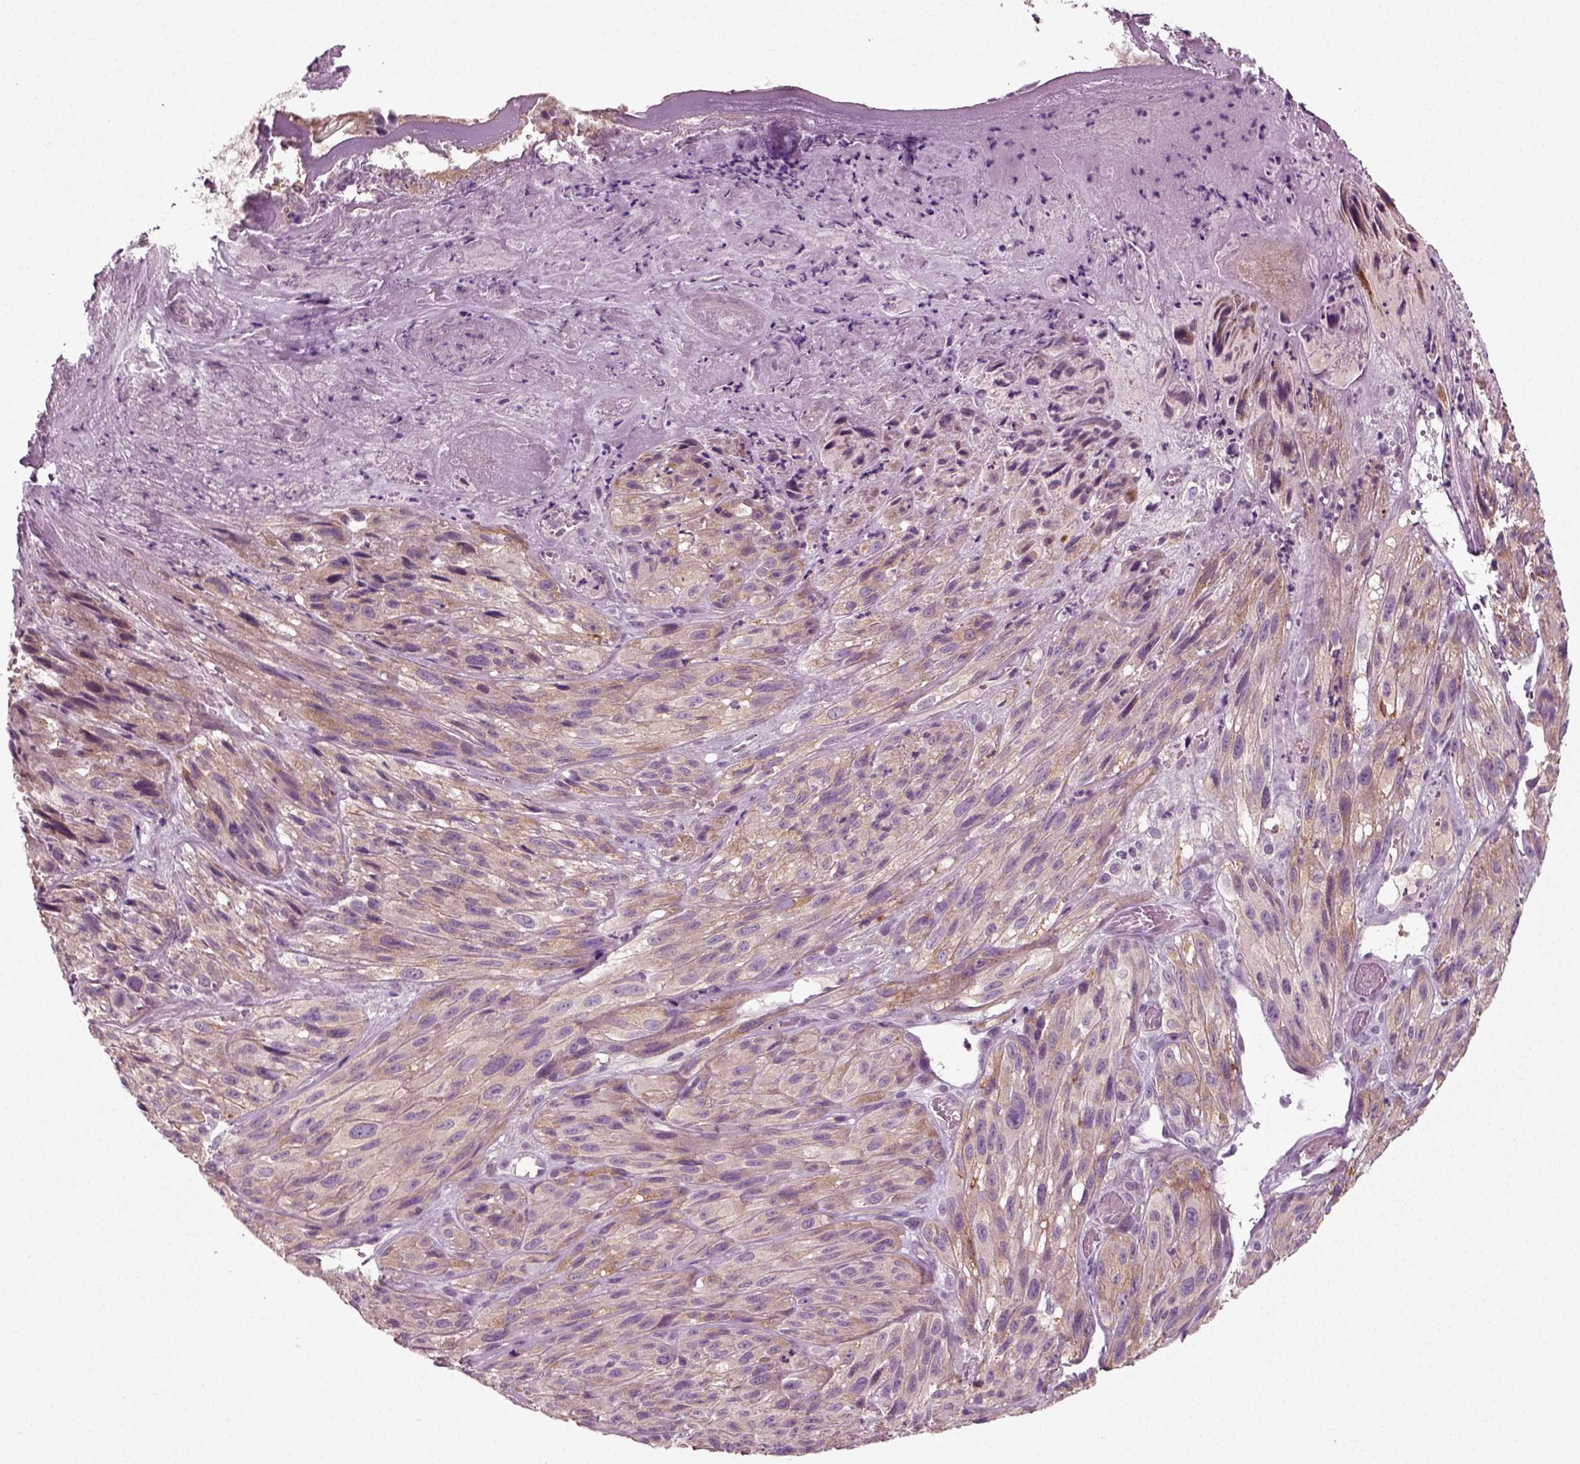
{"staining": {"intensity": "moderate", "quantity": "25%-75%", "location": "cytoplasmic/membranous"}, "tissue": "melanoma", "cell_type": "Tumor cells", "image_type": "cancer", "snomed": [{"axis": "morphology", "description": "Malignant melanoma, NOS"}, {"axis": "topography", "description": "Skin"}], "caption": "This micrograph displays immunohistochemistry staining of human melanoma, with medium moderate cytoplasmic/membranous positivity in about 25%-75% of tumor cells.", "gene": "RND2", "patient": {"sex": "male", "age": 51}}